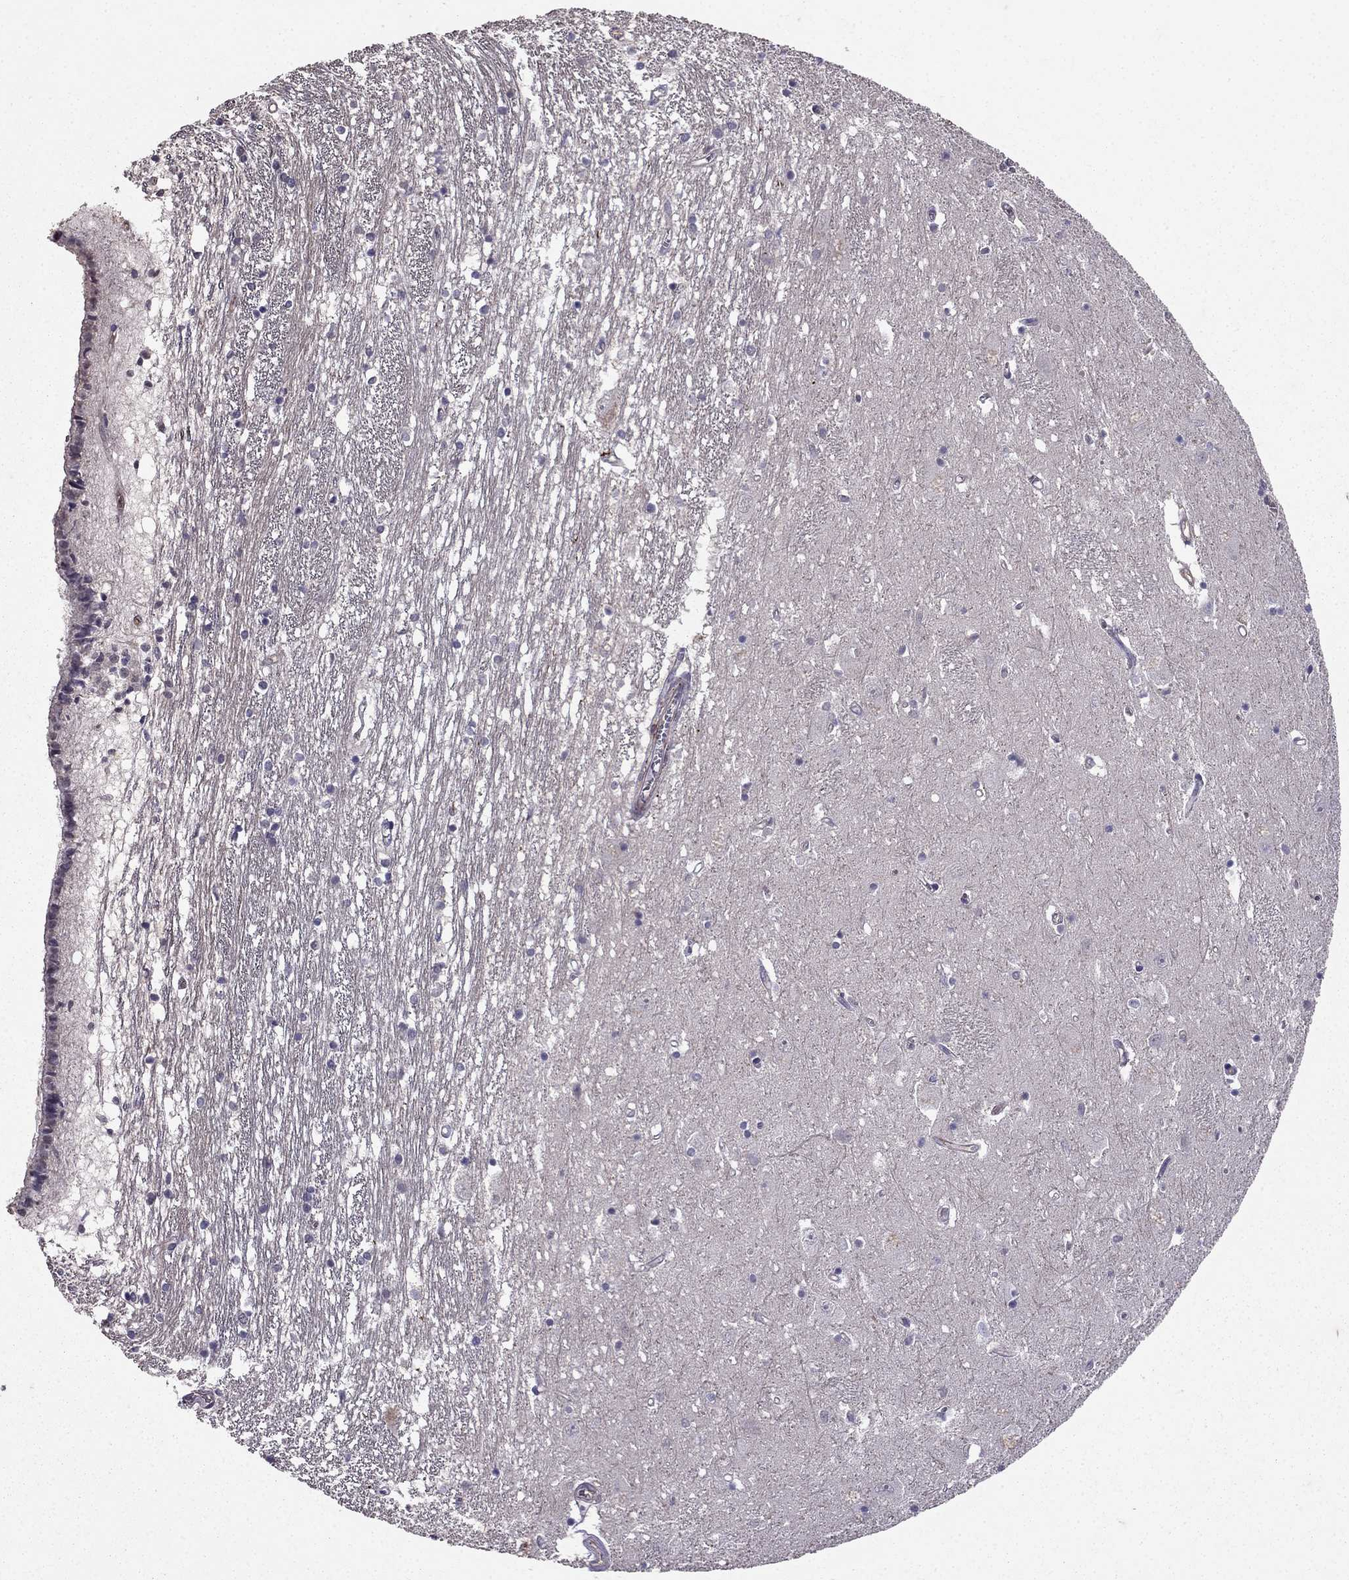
{"staining": {"intensity": "negative", "quantity": "none", "location": "none"}, "tissue": "caudate", "cell_type": "Glial cells", "image_type": "normal", "snomed": [{"axis": "morphology", "description": "Normal tissue, NOS"}, {"axis": "topography", "description": "Lateral ventricle wall"}], "caption": "Immunohistochemistry (IHC) of normal human caudate demonstrates no staining in glial cells. (Brightfield microscopy of DAB (3,3'-diaminobenzidine) immunohistochemistry at high magnification).", "gene": "RASIP1", "patient": {"sex": "female", "age": 71}}